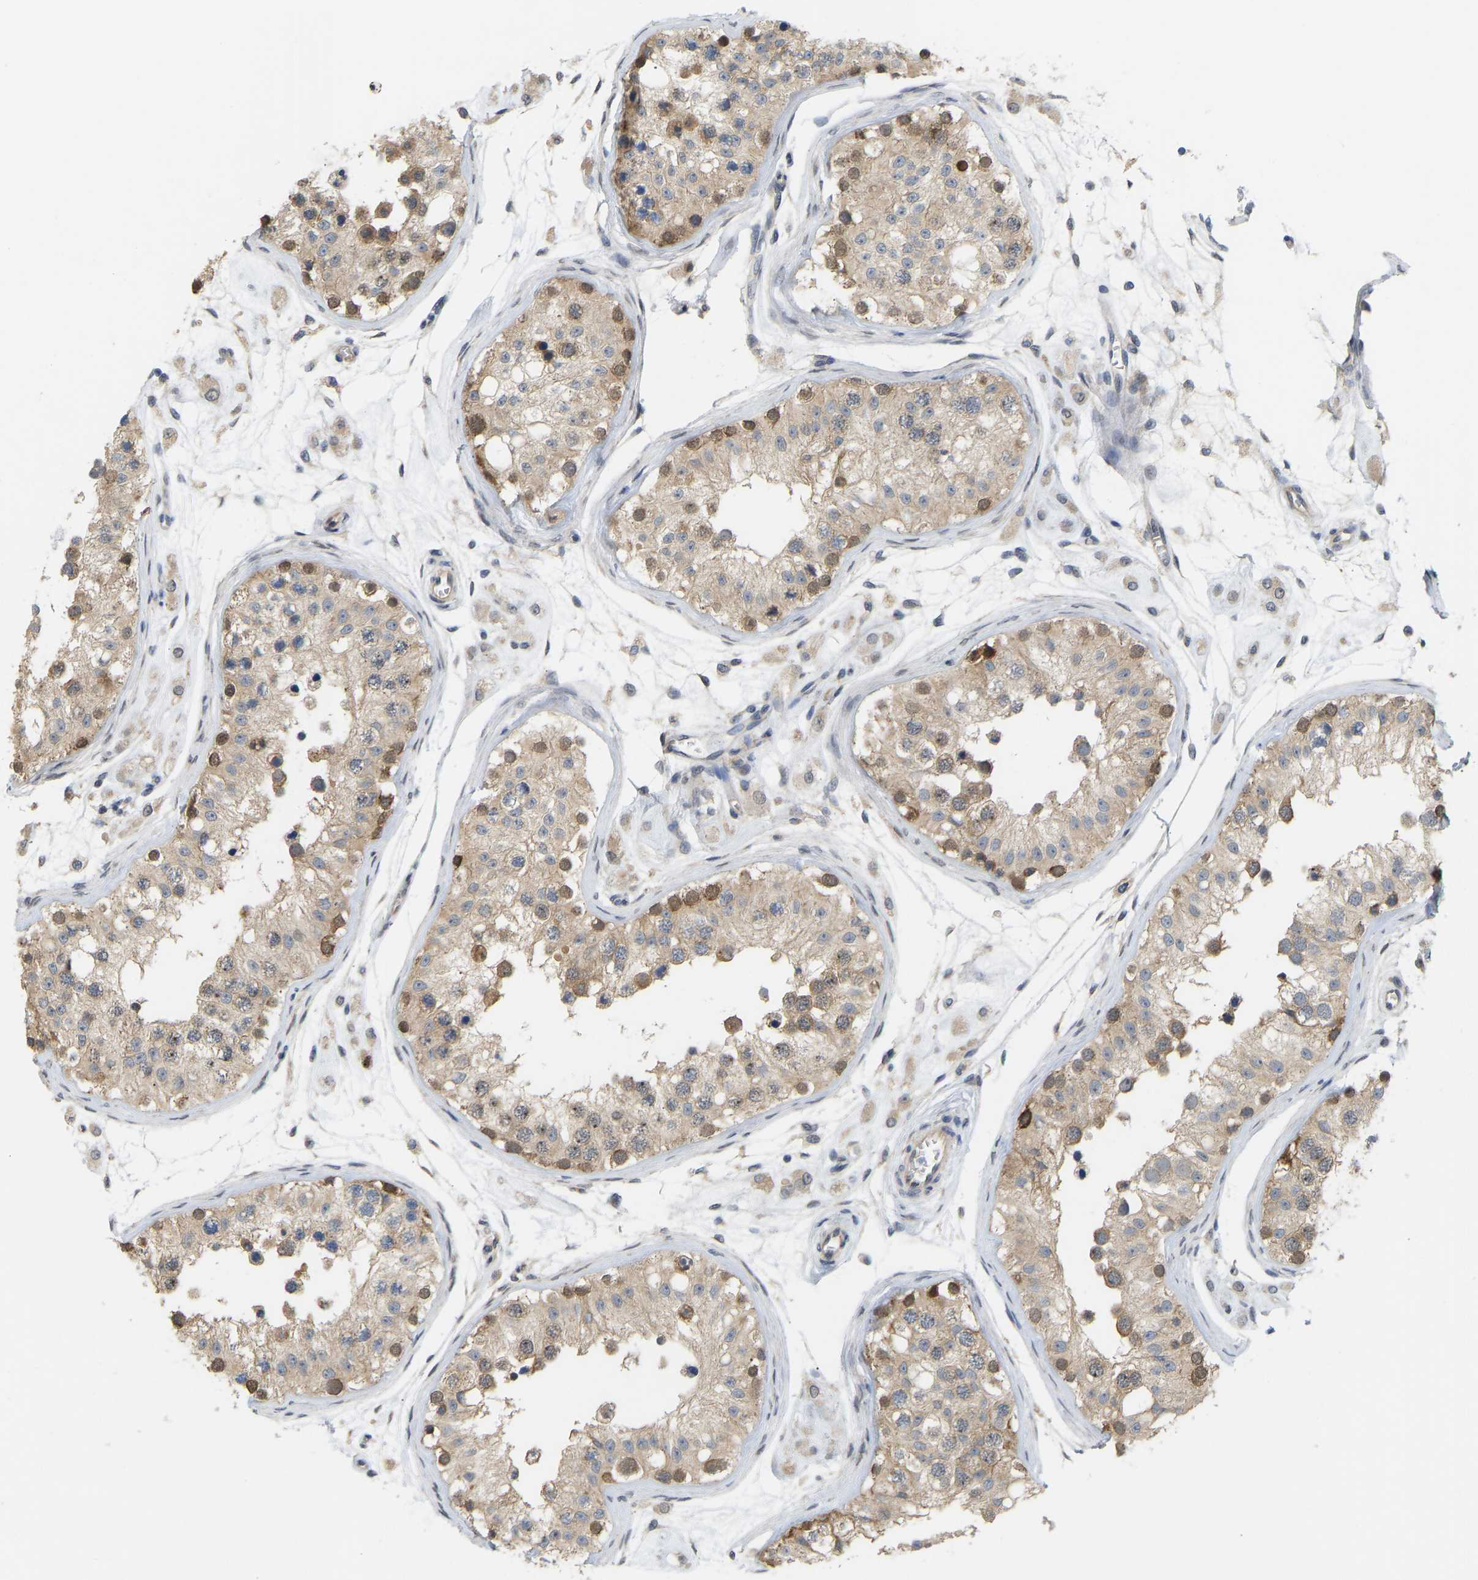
{"staining": {"intensity": "moderate", "quantity": ">75%", "location": "cytoplasmic/membranous"}, "tissue": "testis", "cell_type": "Cells in seminiferous ducts", "image_type": "normal", "snomed": [{"axis": "morphology", "description": "Normal tissue, NOS"}, {"axis": "morphology", "description": "Adenocarcinoma, metastatic, NOS"}, {"axis": "topography", "description": "Testis"}], "caption": "This image exhibits immunohistochemistry (IHC) staining of benign human testis, with medium moderate cytoplasmic/membranous expression in approximately >75% of cells in seminiferous ducts.", "gene": "BEND3", "patient": {"sex": "male", "age": 26}}